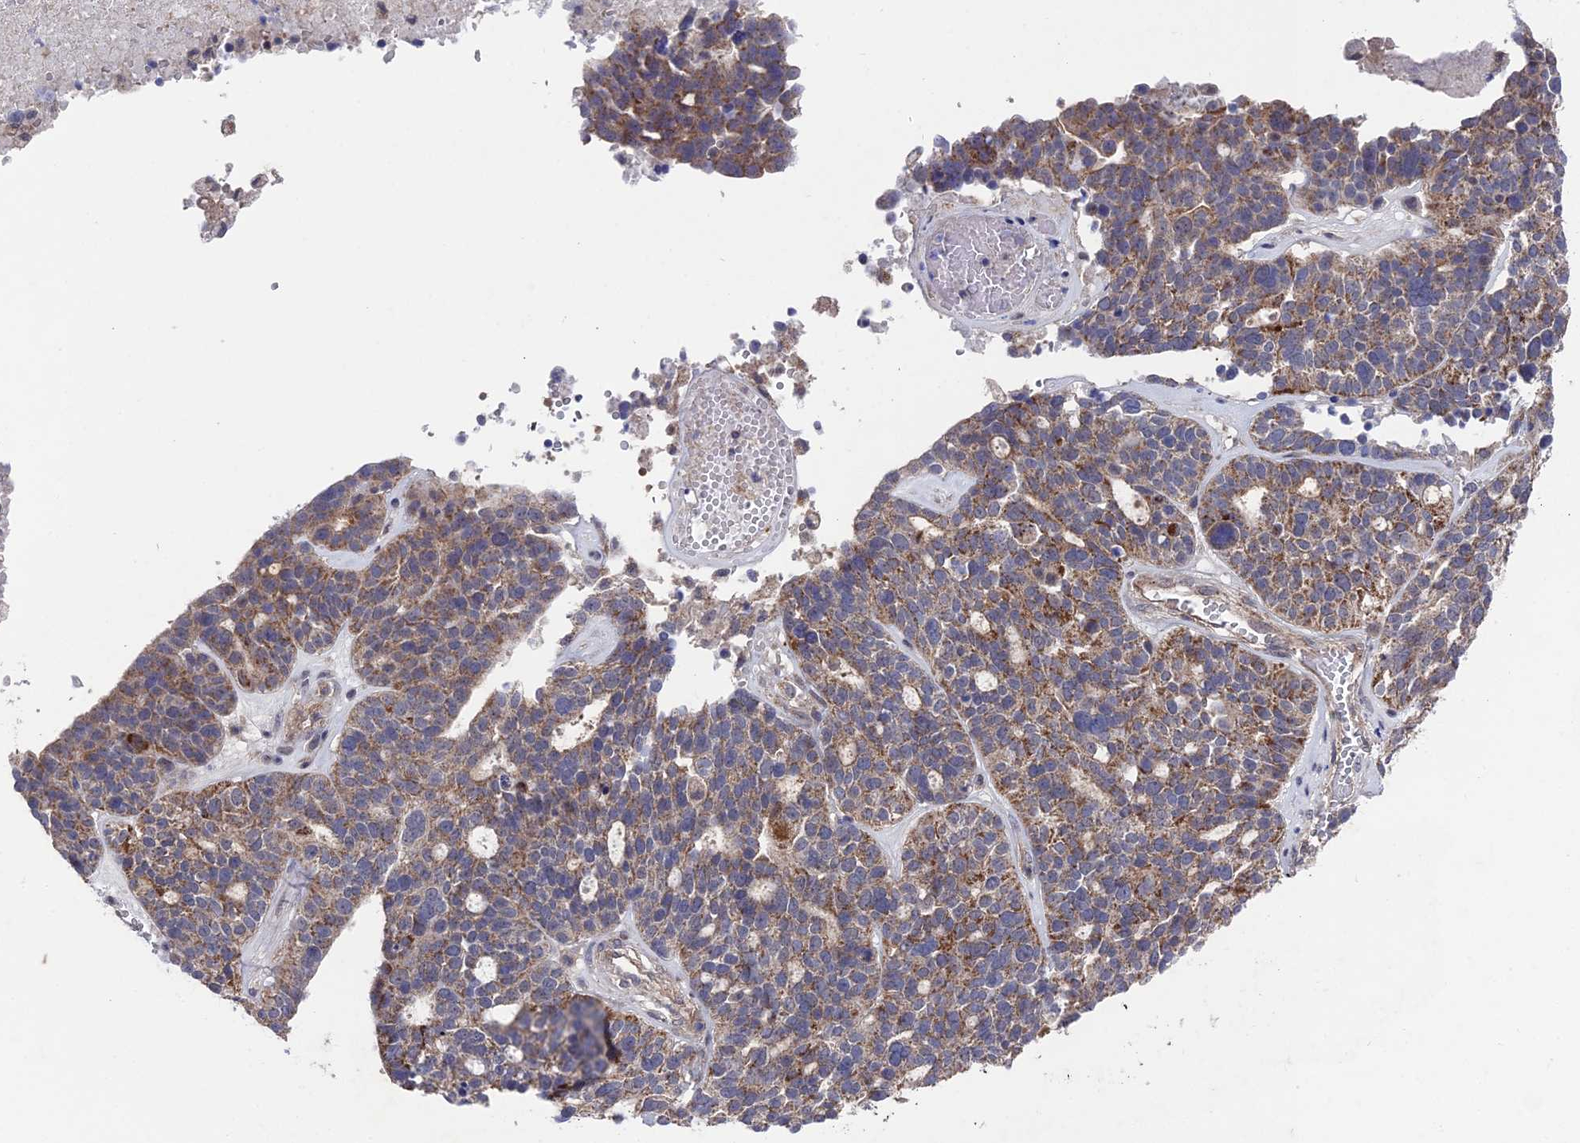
{"staining": {"intensity": "moderate", "quantity": "25%-75%", "location": "cytoplasmic/membranous"}, "tissue": "ovarian cancer", "cell_type": "Tumor cells", "image_type": "cancer", "snomed": [{"axis": "morphology", "description": "Cystadenocarcinoma, serous, NOS"}, {"axis": "topography", "description": "Ovary"}], "caption": "The histopathology image reveals a brown stain indicating the presence of a protein in the cytoplasmic/membranous of tumor cells in ovarian cancer.", "gene": "UNC5D", "patient": {"sex": "female", "age": 59}}